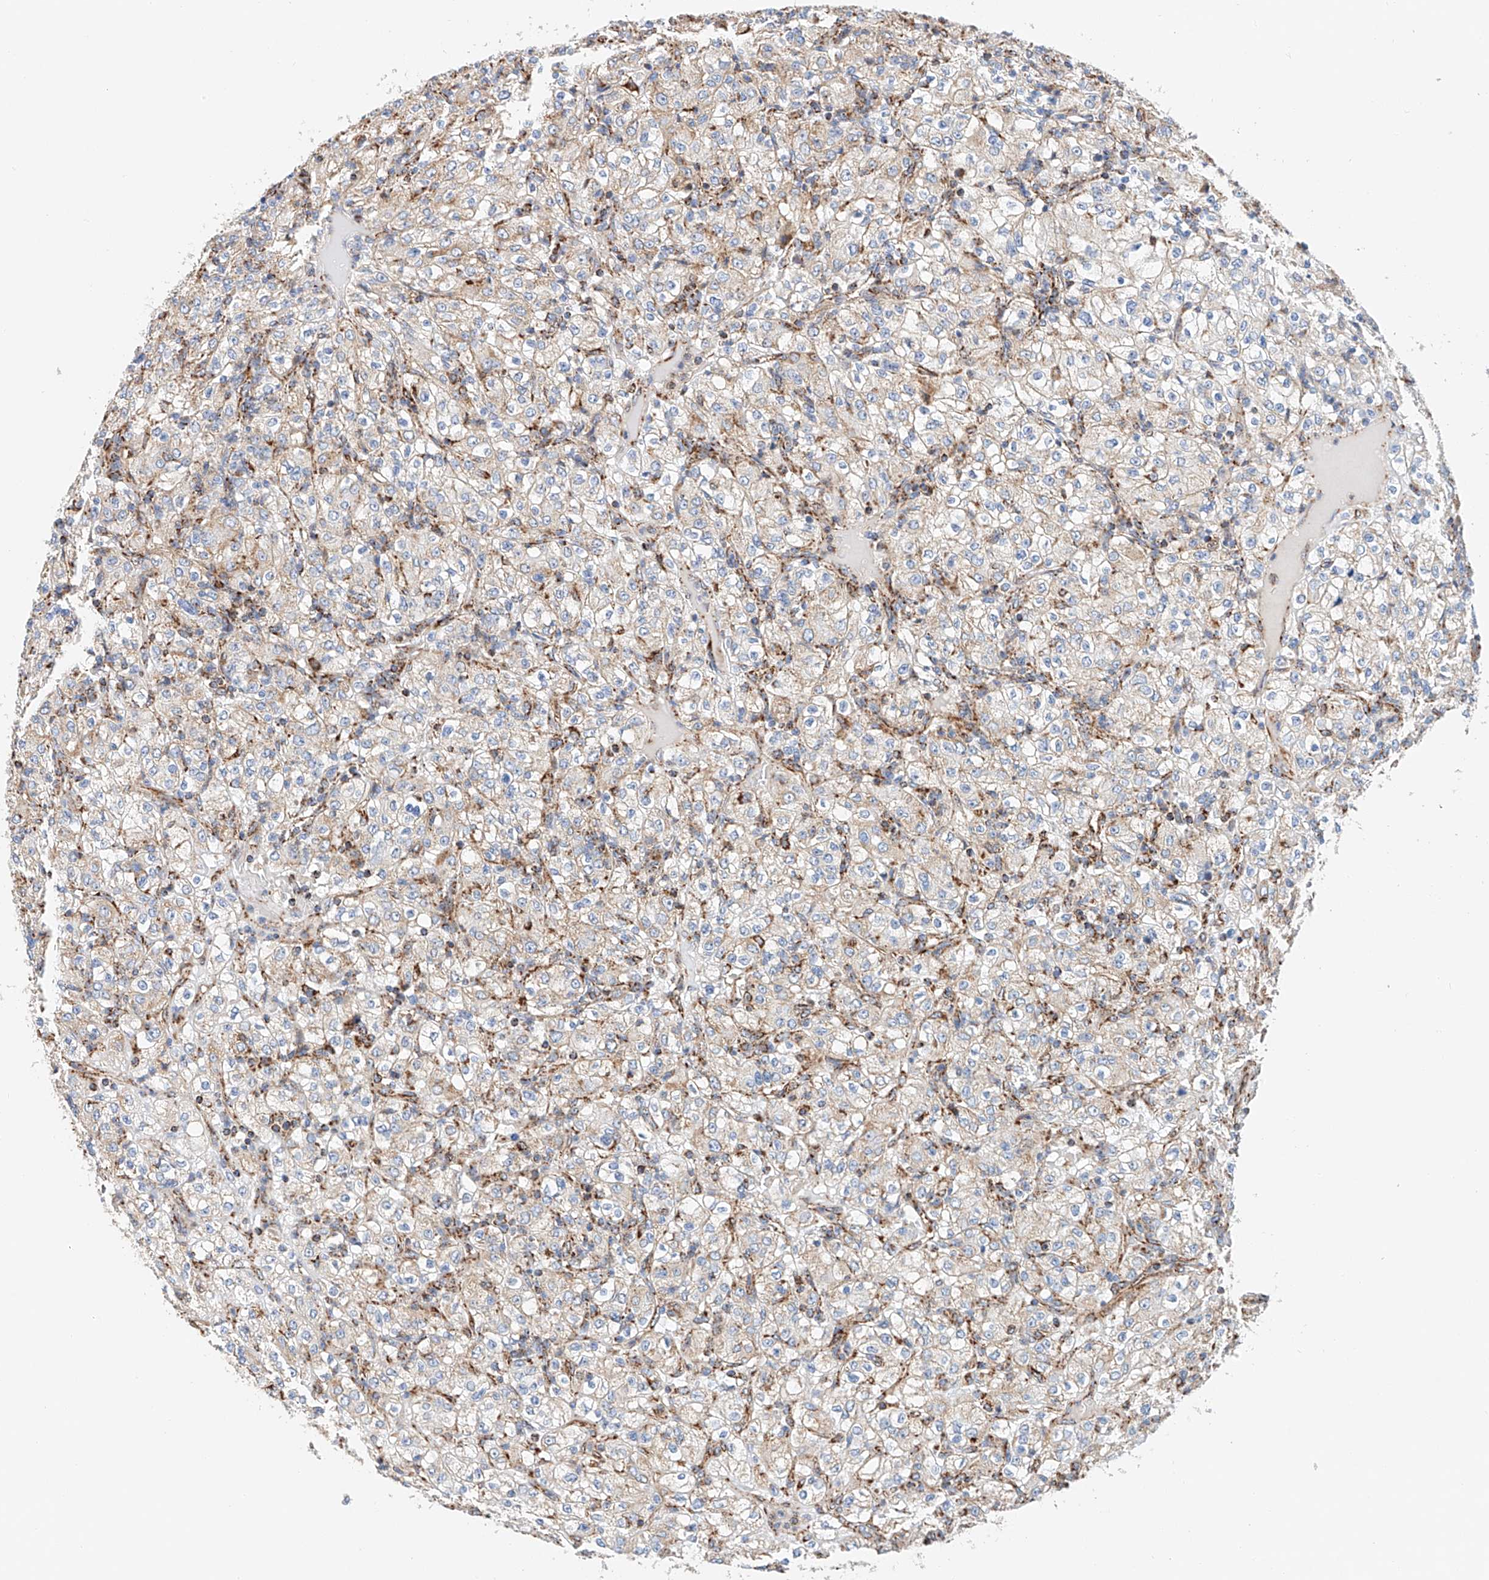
{"staining": {"intensity": "negative", "quantity": "none", "location": "none"}, "tissue": "renal cancer", "cell_type": "Tumor cells", "image_type": "cancer", "snomed": [{"axis": "morphology", "description": "Normal tissue, NOS"}, {"axis": "morphology", "description": "Adenocarcinoma, NOS"}, {"axis": "topography", "description": "Kidney"}], "caption": "Renal adenocarcinoma stained for a protein using immunohistochemistry (IHC) reveals no positivity tumor cells.", "gene": "NDUFV3", "patient": {"sex": "female", "age": 72}}